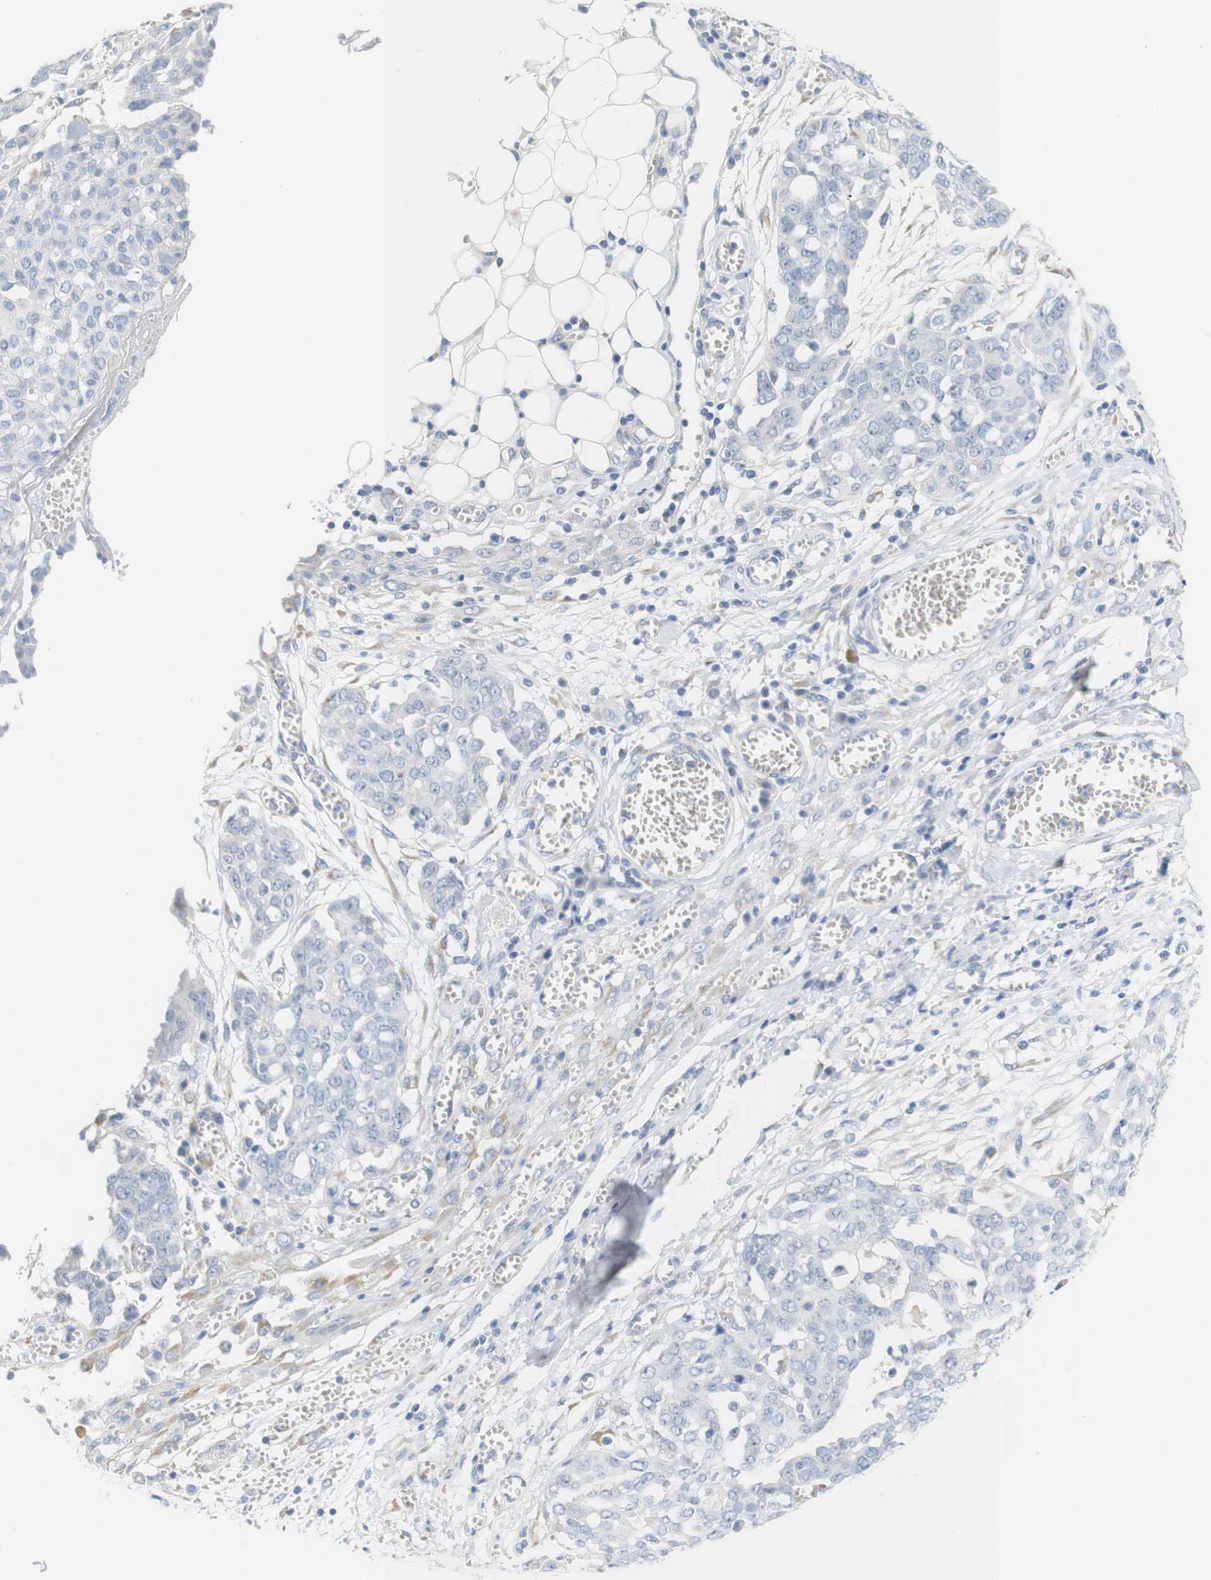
{"staining": {"intensity": "negative", "quantity": "none", "location": "none"}, "tissue": "ovarian cancer", "cell_type": "Tumor cells", "image_type": "cancer", "snomed": [{"axis": "morphology", "description": "Cystadenocarcinoma, serous, NOS"}, {"axis": "topography", "description": "Soft tissue"}, {"axis": "topography", "description": "Ovary"}], "caption": "IHC image of neoplastic tissue: ovarian cancer (serous cystadenocarcinoma) stained with DAB (3,3'-diaminobenzidine) exhibits no significant protein expression in tumor cells.", "gene": "RGS9", "patient": {"sex": "female", "age": 57}}